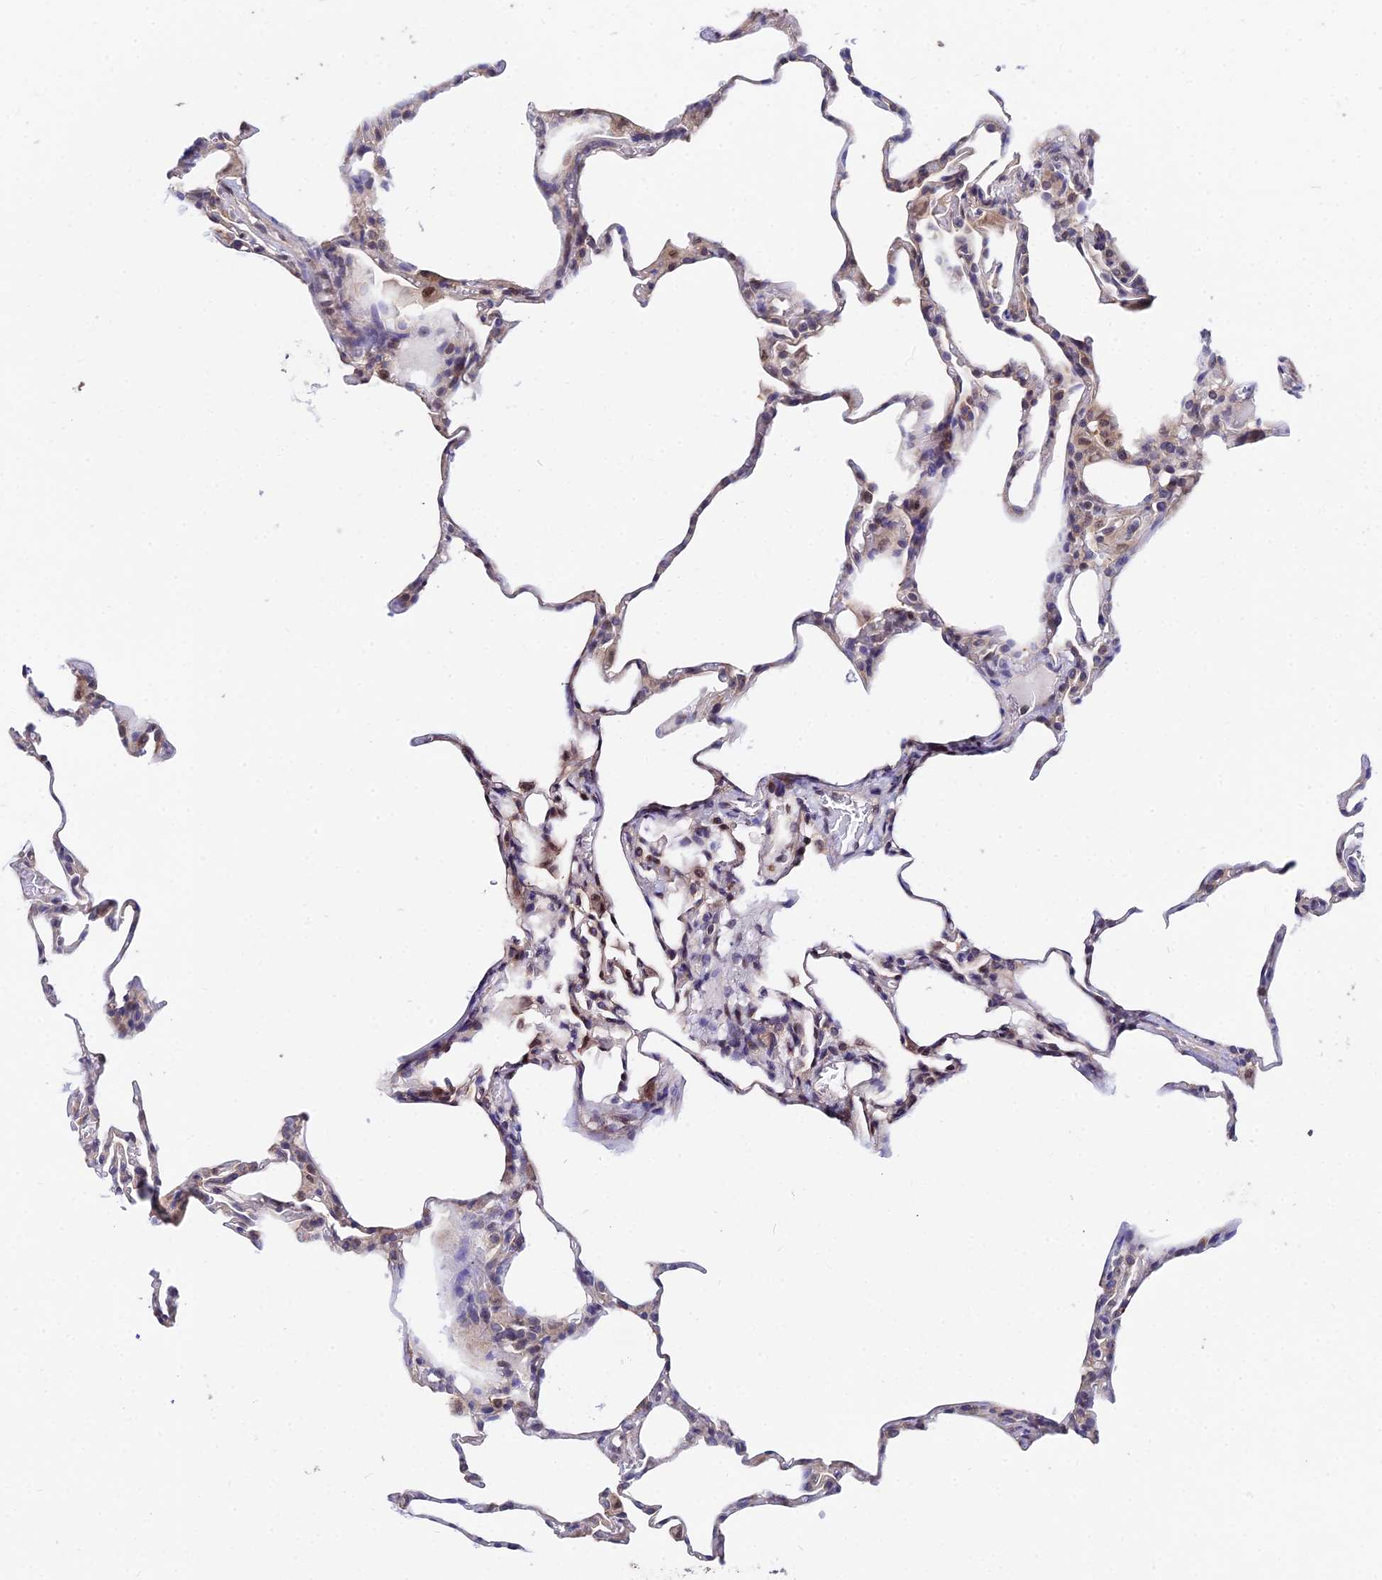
{"staining": {"intensity": "moderate", "quantity": "<25%", "location": "nuclear"}, "tissue": "lung", "cell_type": "Alveolar cells", "image_type": "normal", "snomed": [{"axis": "morphology", "description": "Normal tissue, NOS"}, {"axis": "topography", "description": "Lung"}], "caption": "About <25% of alveolar cells in normal lung demonstrate moderate nuclear protein expression as visualized by brown immunohistochemical staining.", "gene": "INPP4A", "patient": {"sex": "male", "age": 20}}